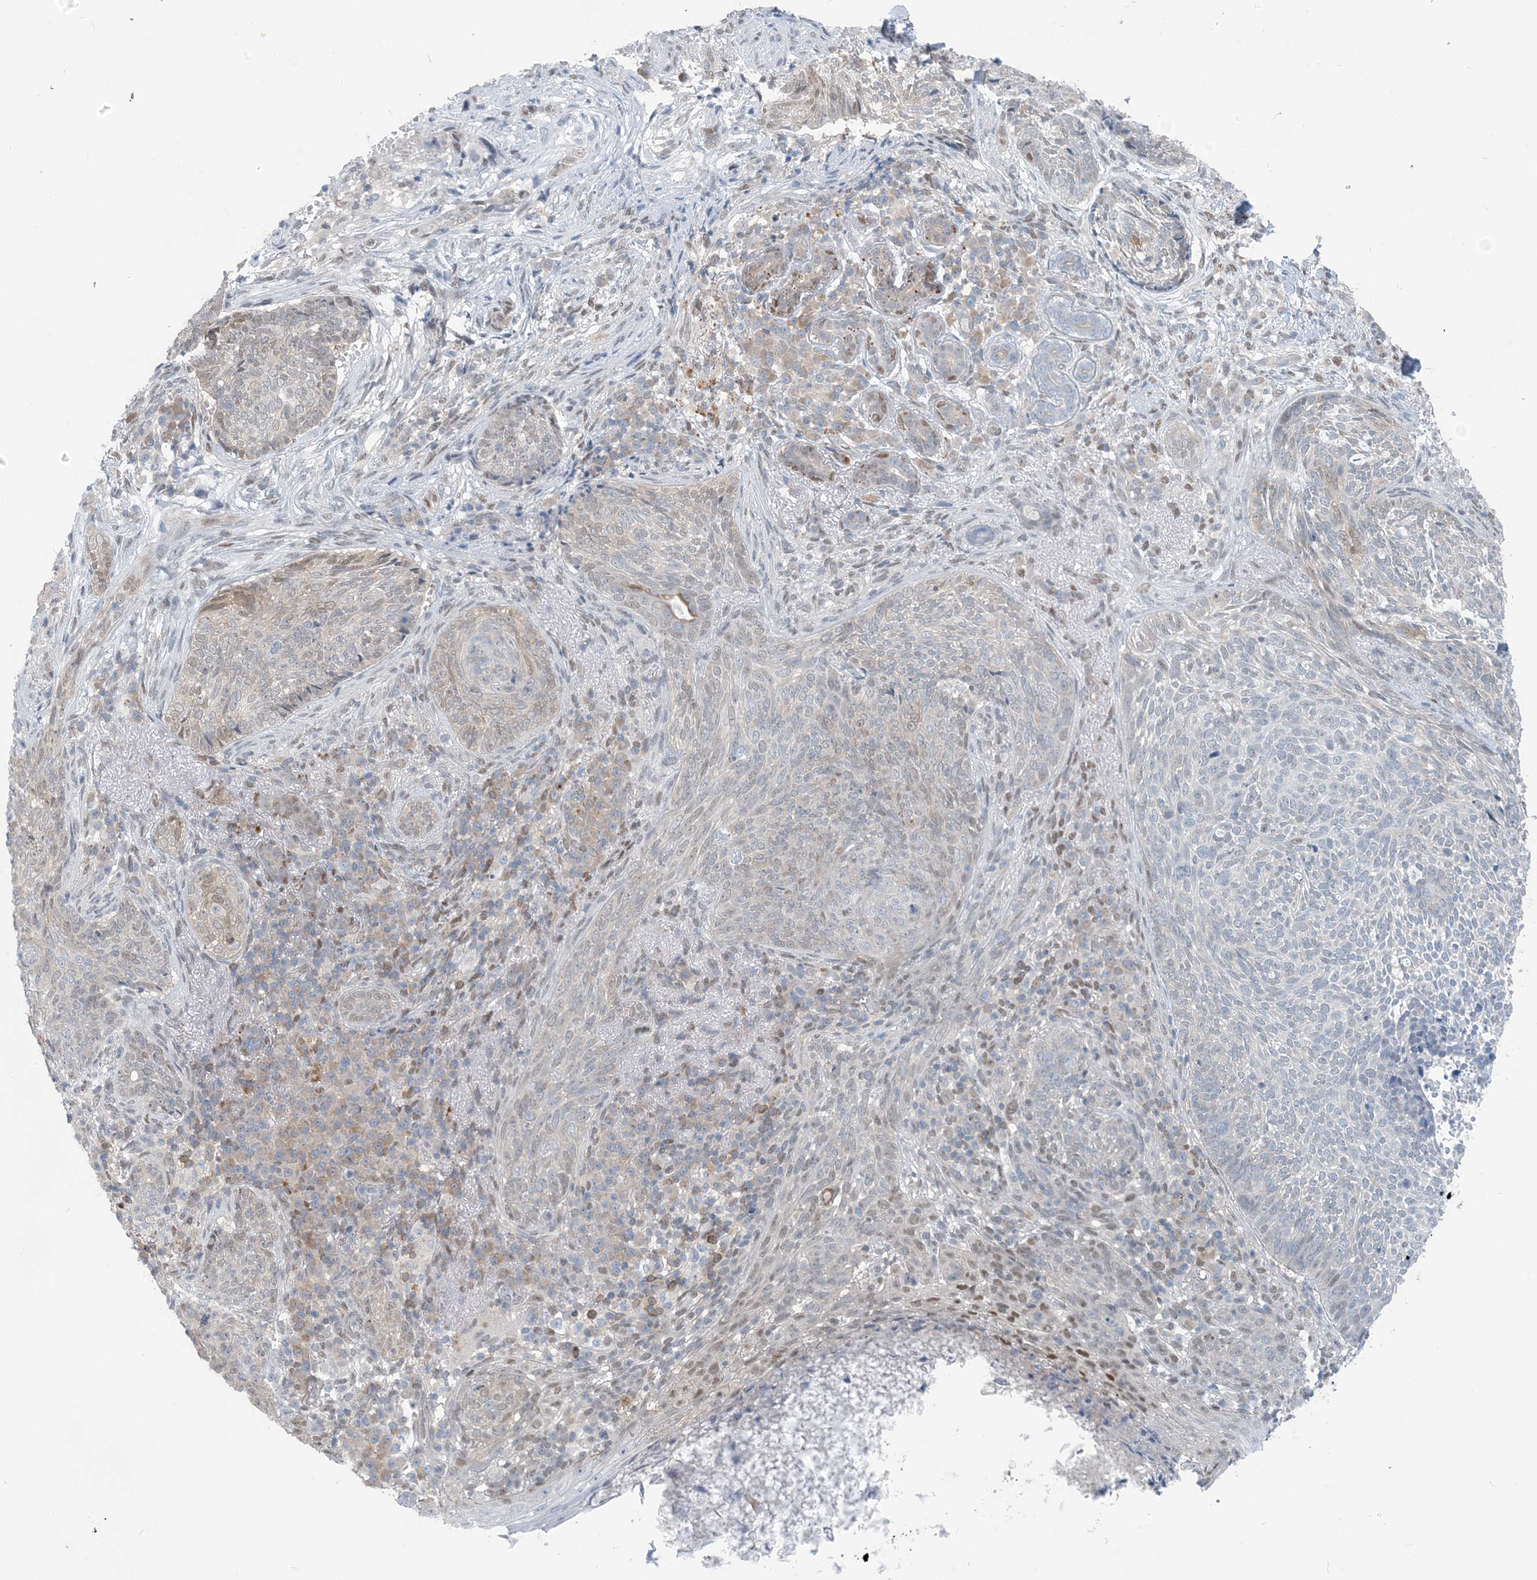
{"staining": {"intensity": "weak", "quantity": "<25%", "location": "cytoplasmic/membranous"}, "tissue": "skin cancer", "cell_type": "Tumor cells", "image_type": "cancer", "snomed": [{"axis": "morphology", "description": "Basal cell carcinoma"}, {"axis": "topography", "description": "Skin"}], "caption": "Protein analysis of skin basal cell carcinoma demonstrates no significant staining in tumor cells.", "gene": "ZC3H12A", "patient": {"sex": "male", "age": 85}}